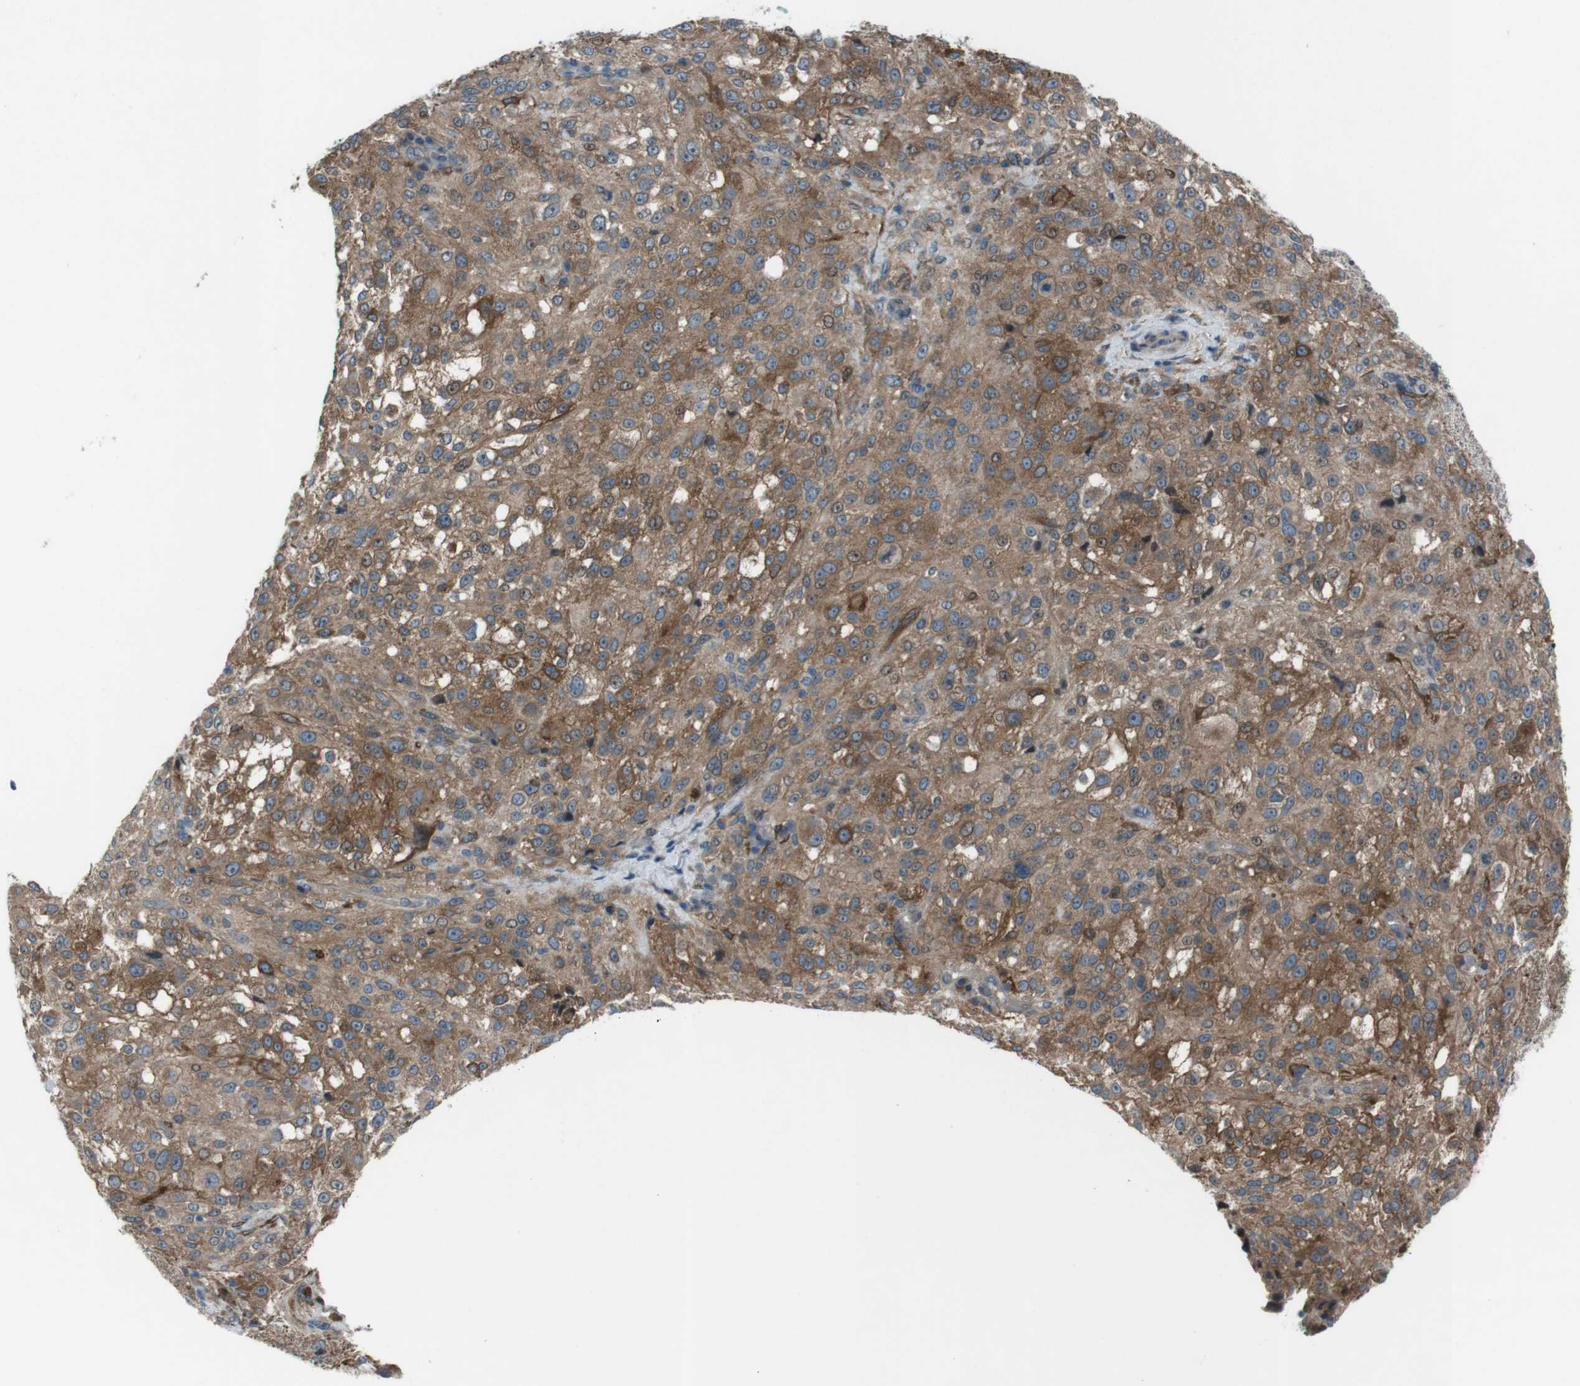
{"staining": {"intensity": "moderate", "quantity": ">75%", "location": "cytoplasmic/membranous"}, "tissue": "melanoma", "cell_type": "Tumor cells", "image_type": "cancer", "snomed": [{"axis": "morphology", "description": "Necrosis, NOS"}, {"axis": "morphology", "description": "Malignant melanoma, NOS"}, {"axis": "topography", "description": "Skin"}], "caption": "Tumor cells demonstrate moderate cytoplasmic/membranous positivity in about >75% of cells in melanoma.", "gene": "ANK2", "patient": {"sex": "female", "age": 87}}